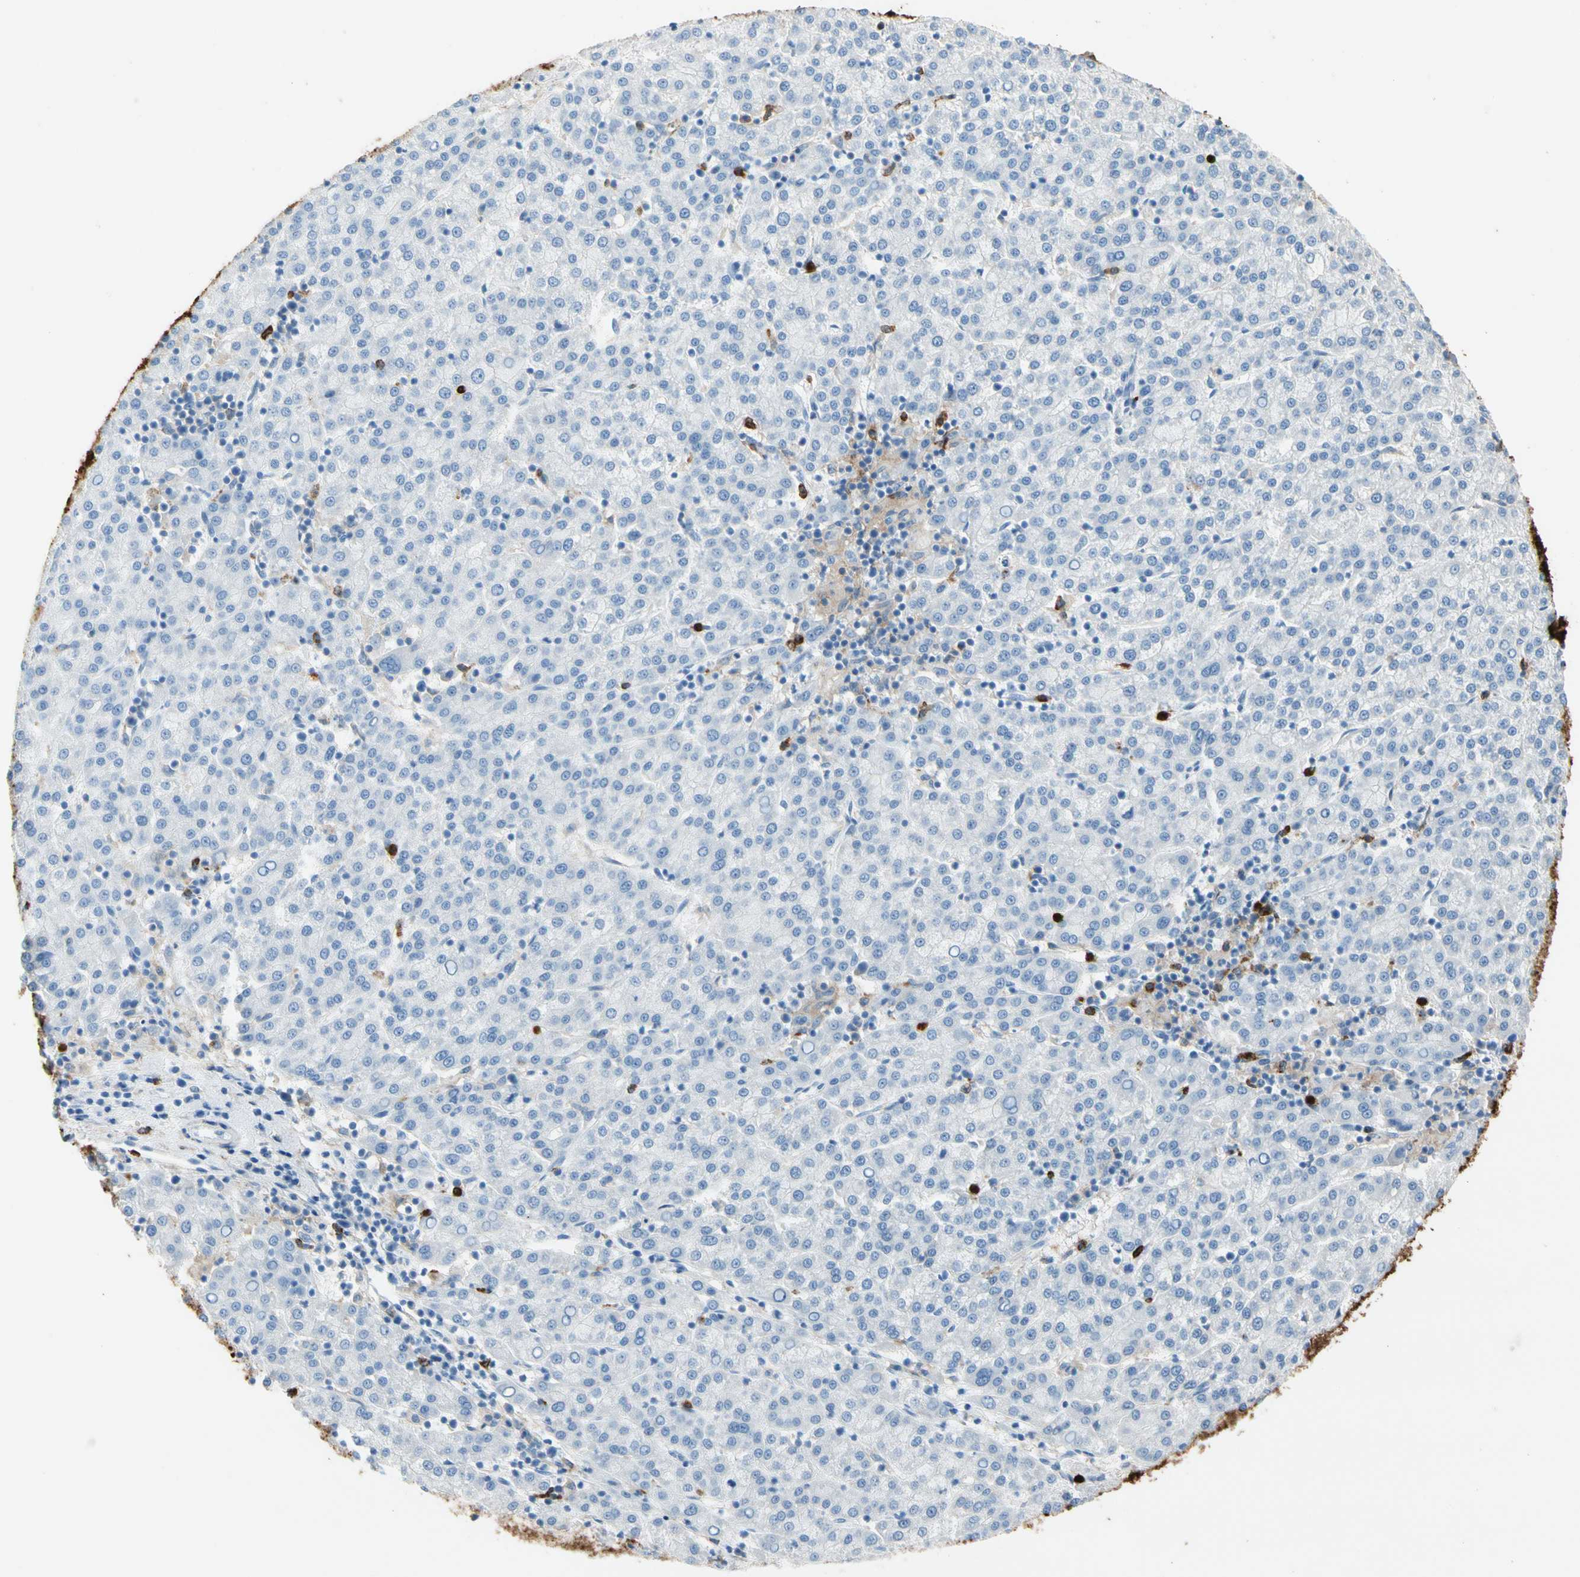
{"staining": {"intensity": "negative", "quantity": "none", "location": "none"}, "tissue": "liver cancer", "cell_type": "Tumor cells", "image_type": "cancer", "snomed": [{"axis": "morphology", "description": "Carcinoma, Hepatocellular, NOS"}, {"axis": "topography", "description": "Liver"}], "caption": "Liver hepatocellular carcinoma stained for a protein using immunohistochemistry (IHC) displays no positivity tumor cells.", "gene": "CLEC4A", "patient": {"sex": "female", "age": 58}}